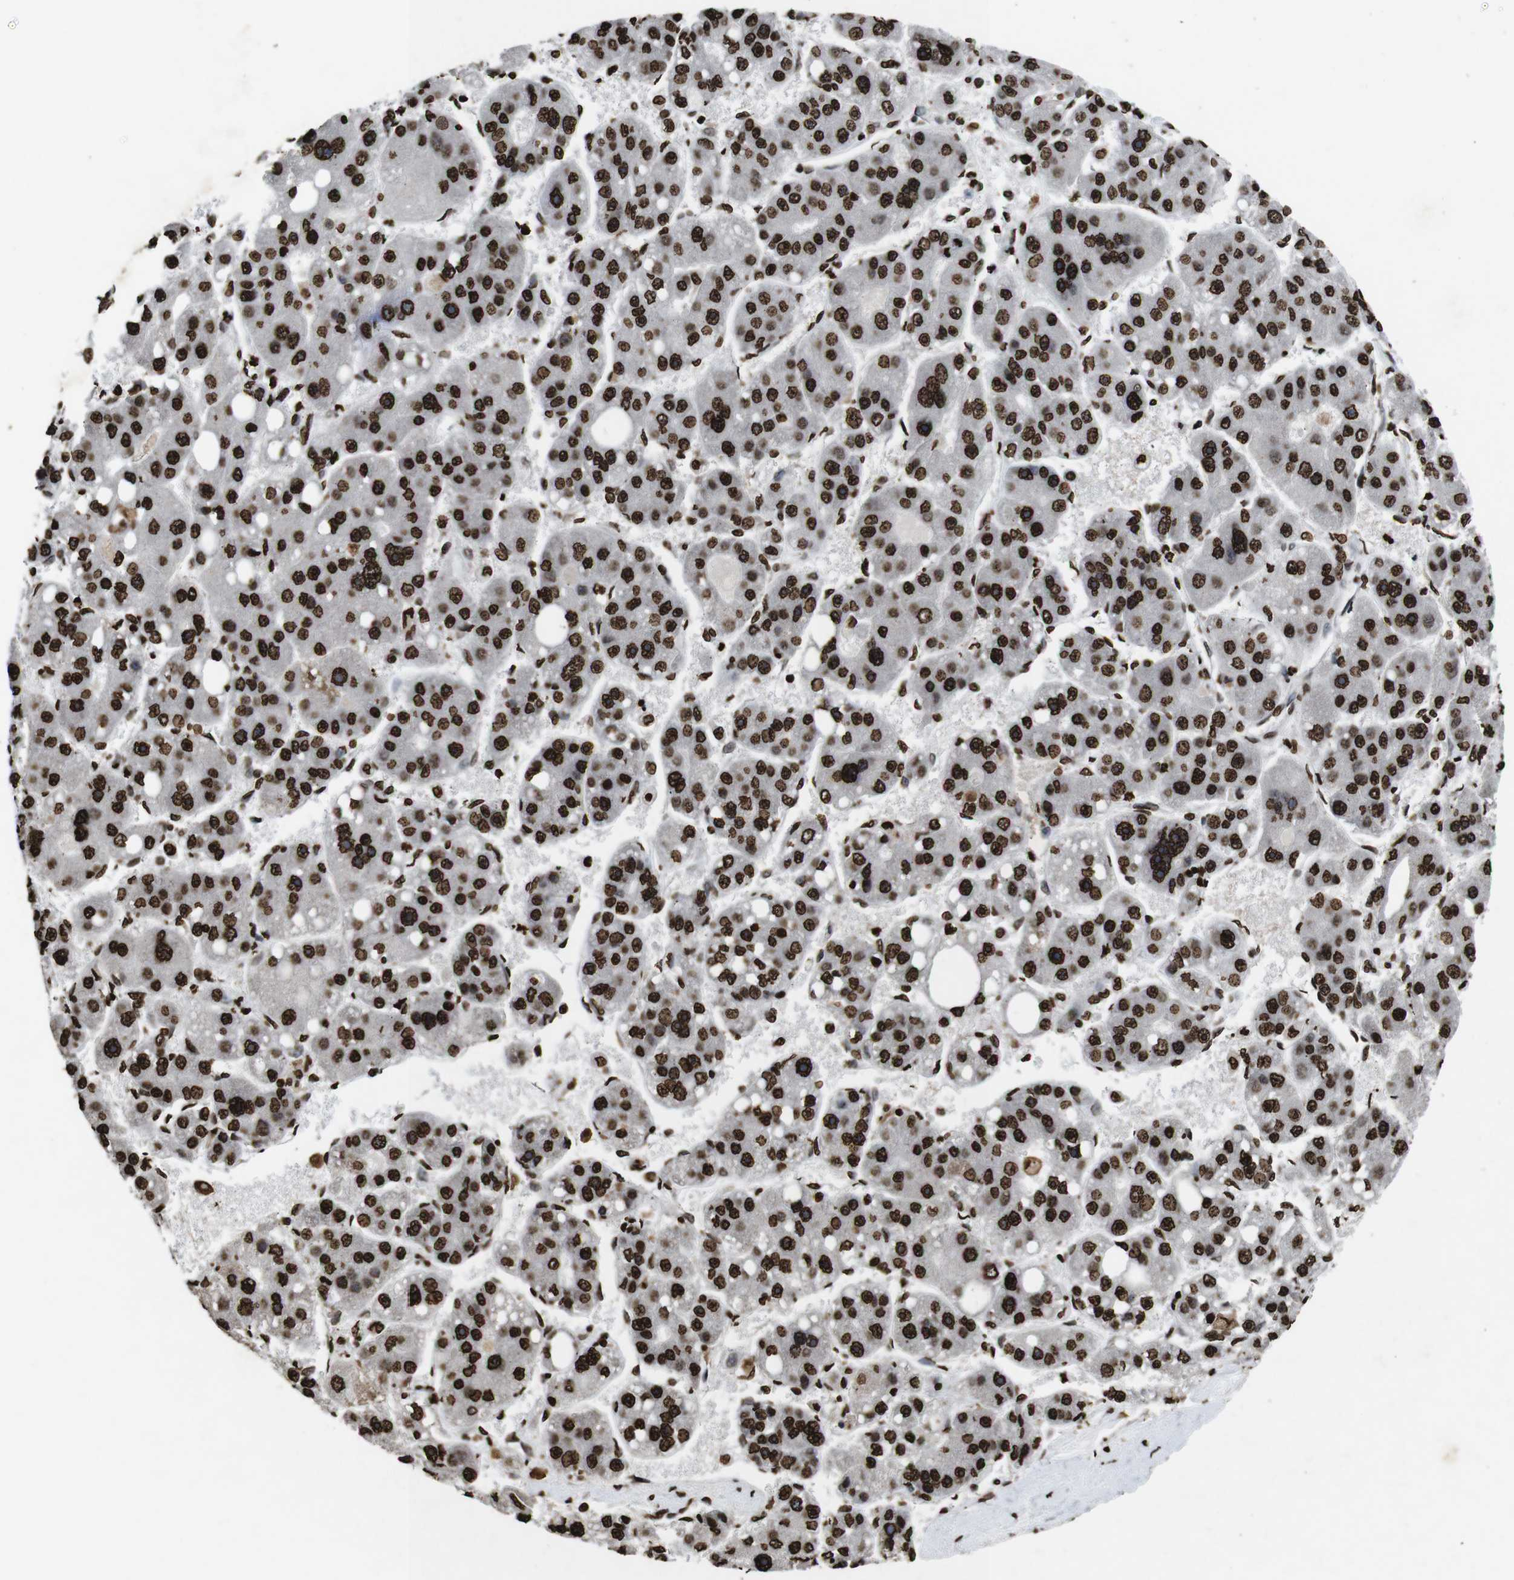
{"staining": {"intensity": "strong", "quantity": ">75%", "location": "nuclear"}, "tissue": "liver cancer", "cell_type": "Tumor cells", "image_type": "cancer", "snomed": [{"axis": "morphology", "description": "Carcinoma, Hepatocellular, NOS"}, {"axis": "topography", "description": "Liver"}], "caption": "This image exhibits liver cancer stained with immunohistochemistry to label a protein in brown. The nuclear of tumor cells show strong positivity for the protein. Nuclei are counter-stained blue.", "gene": "MDM2", "patient": {"sex": "female", "age": 61}}